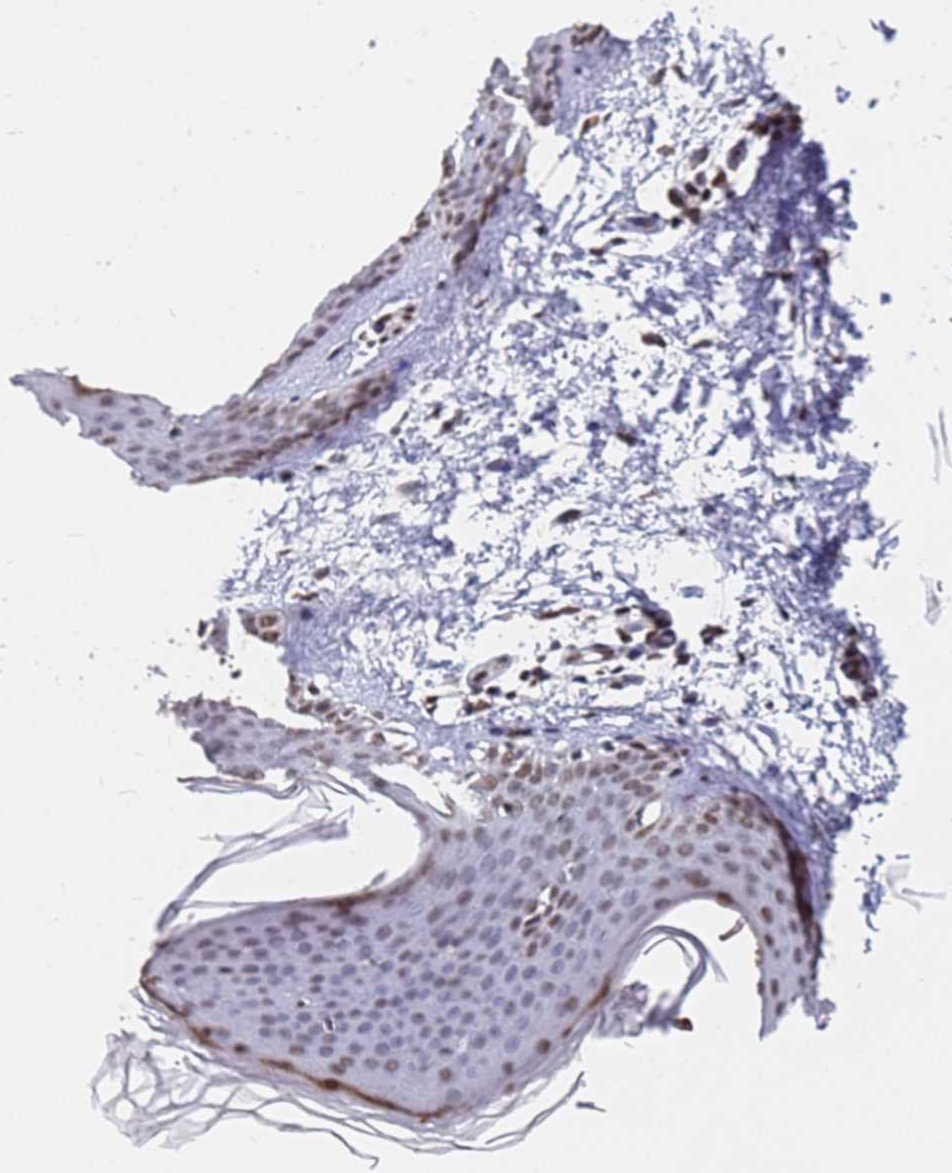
{"staining": {"intensity": "moderate", "quantity": ">75%", "location": "nuclear"}, "tissue": "skin", "cell_type": "Fibroblasts", "image_type": "normal", "snomed": [{"axis": "morphology", "description": "Normal tissue, NOS"}, {"axis": "topography", "description": "Skin"}], "caption": "IHC histopathology image of unremarkable skin stained for a protein (brown), which displays medium levels of moderate nuclear expression in about >75% of fibroblasts.", "gene": "RAVER2", "patient": {"sex": "female", "age": 27}}